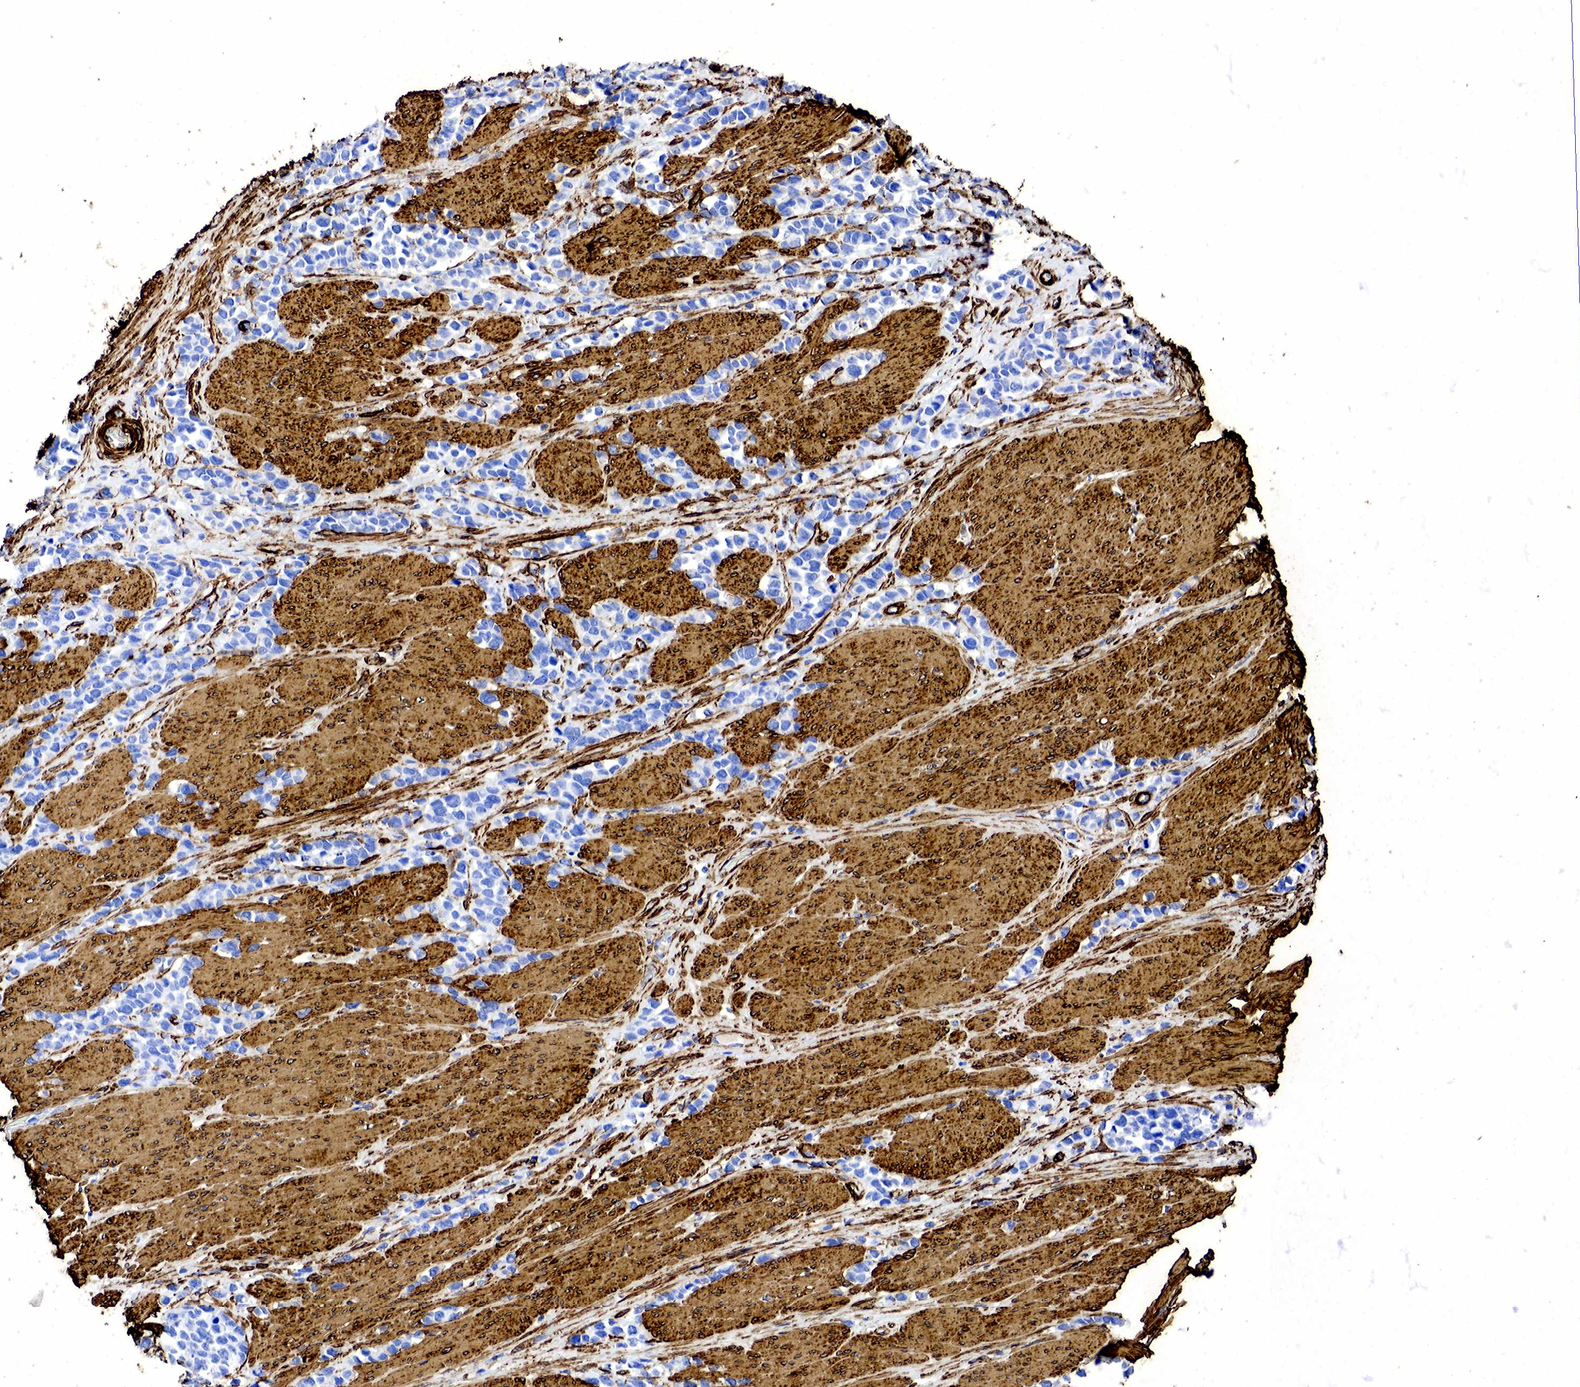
{"staining": {"intensity": "negative", "quantity": "none", "location": "none"}, "tissue": "stomach cancer", "cell_type": "Tumor cells", "image_type": "cancer", "snomed": [{"axis": "morphology", "description": "Adenocarcinoma, NOS"}, {"axis": "topography", "description": "Stomach, upper"}], "caption": "An IHC photomicrograph of stomach cancer is shown. There is no staining in tumor cells of stomach cancer. The staining was performed using DAB (3,3'-diaminobenzidine) to visualize the protein expression in brown, while the nuclei were stained in blue with hematoxylin (Magnification: 20x).", "gene": "ACTA2", "patient": {"sex": "male", "age": 71}}